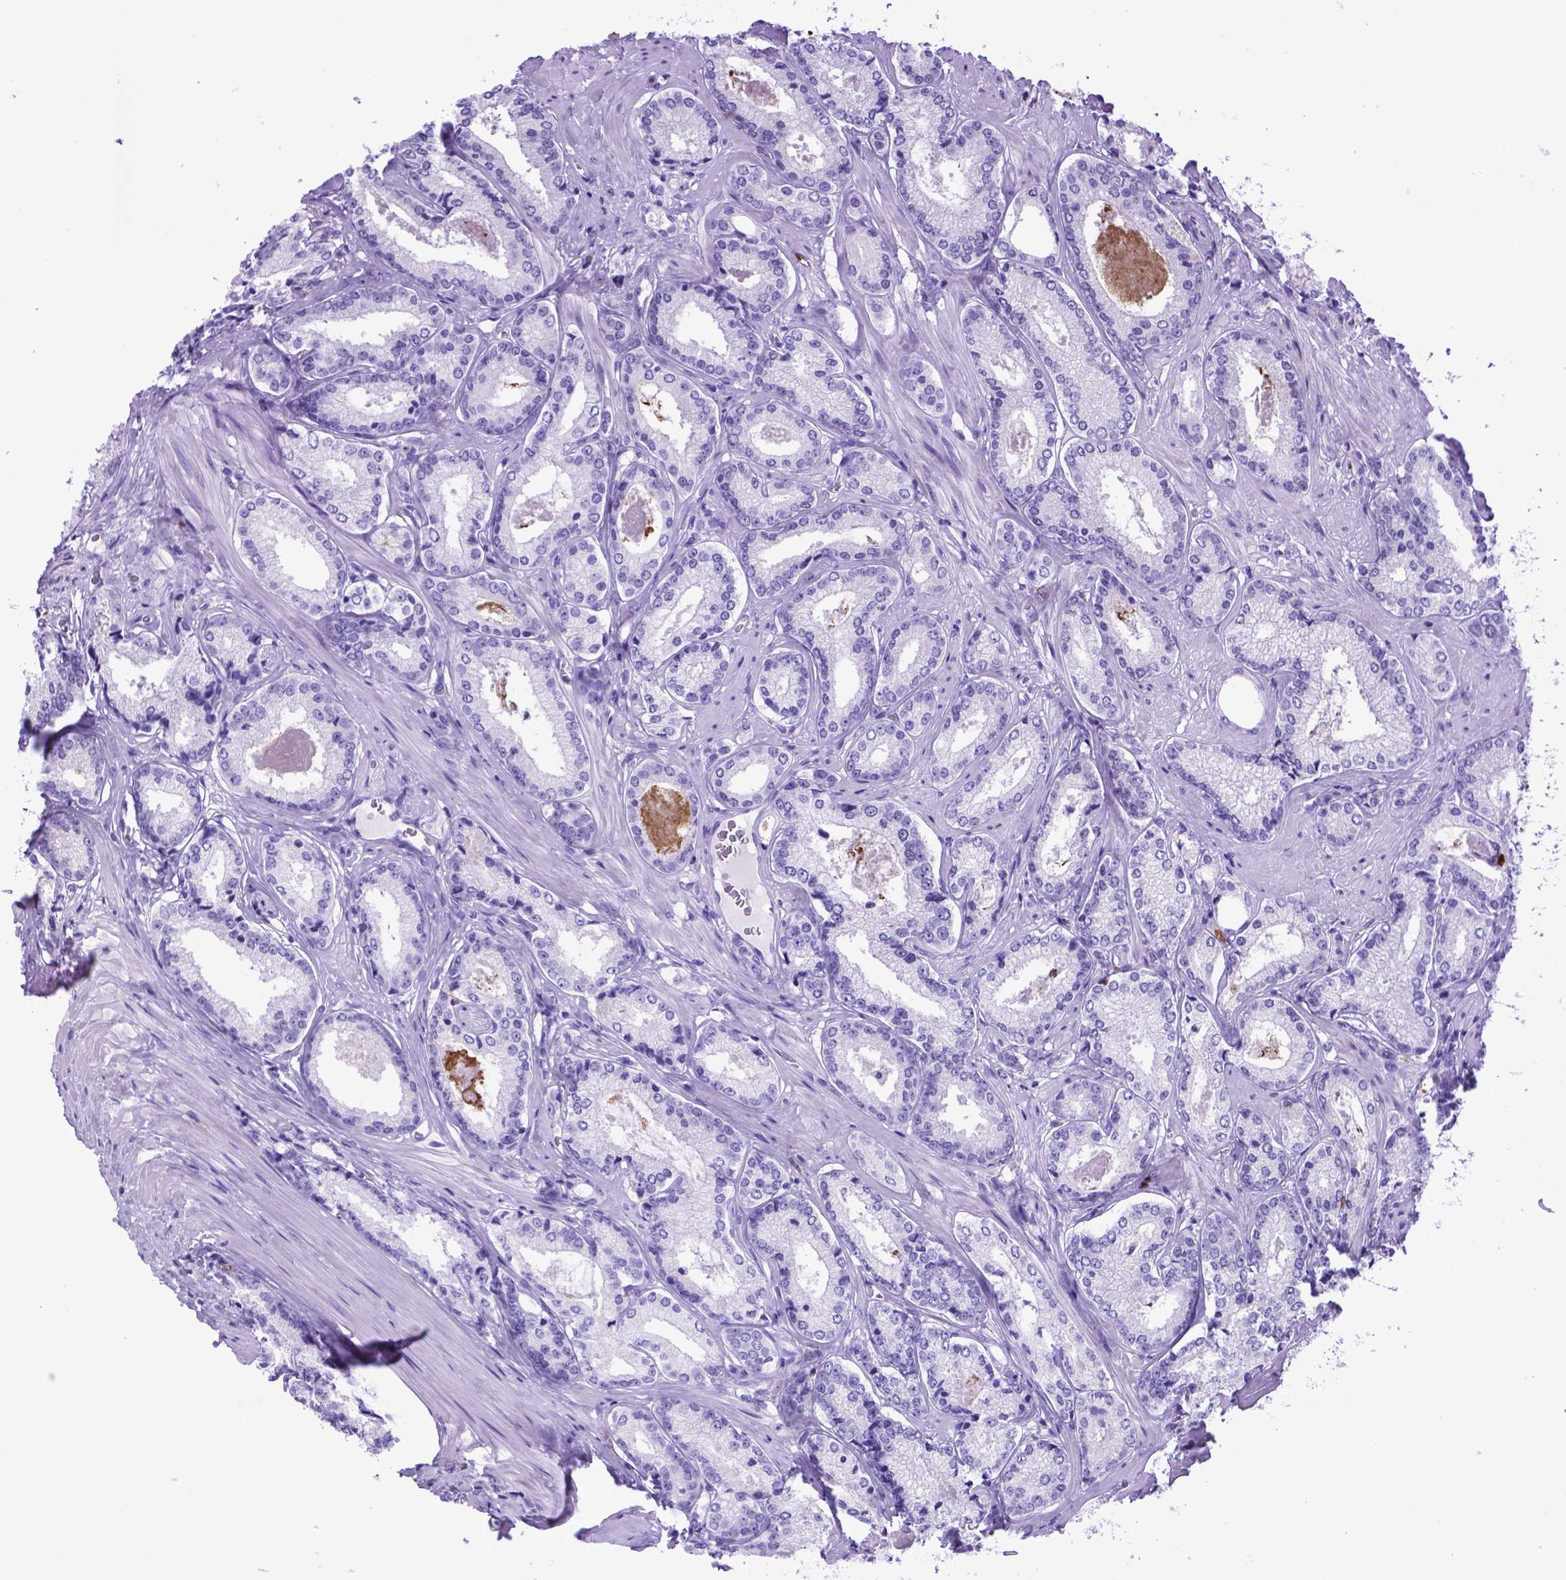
{"staining": {"intensity": "negative", "quantity": "none", "location": "none"}, "tissue": "prostate cancer", "cell_type": "Tumor cells", "image_type": "cancer", "snomed": [{"axis": "morphology", "description": "Adenocarcinoma, Low grade"}, {"axis": "topography", "description": "Prostate"}], "caption": "A micrograph of human prostate cancer is negative for staining in tumor cells. (DAB (3,3'-diaminobenzidine) IHC, high magnification).", "gene": "LZTR1", "patient": {"sex": "male", "age": 56}}